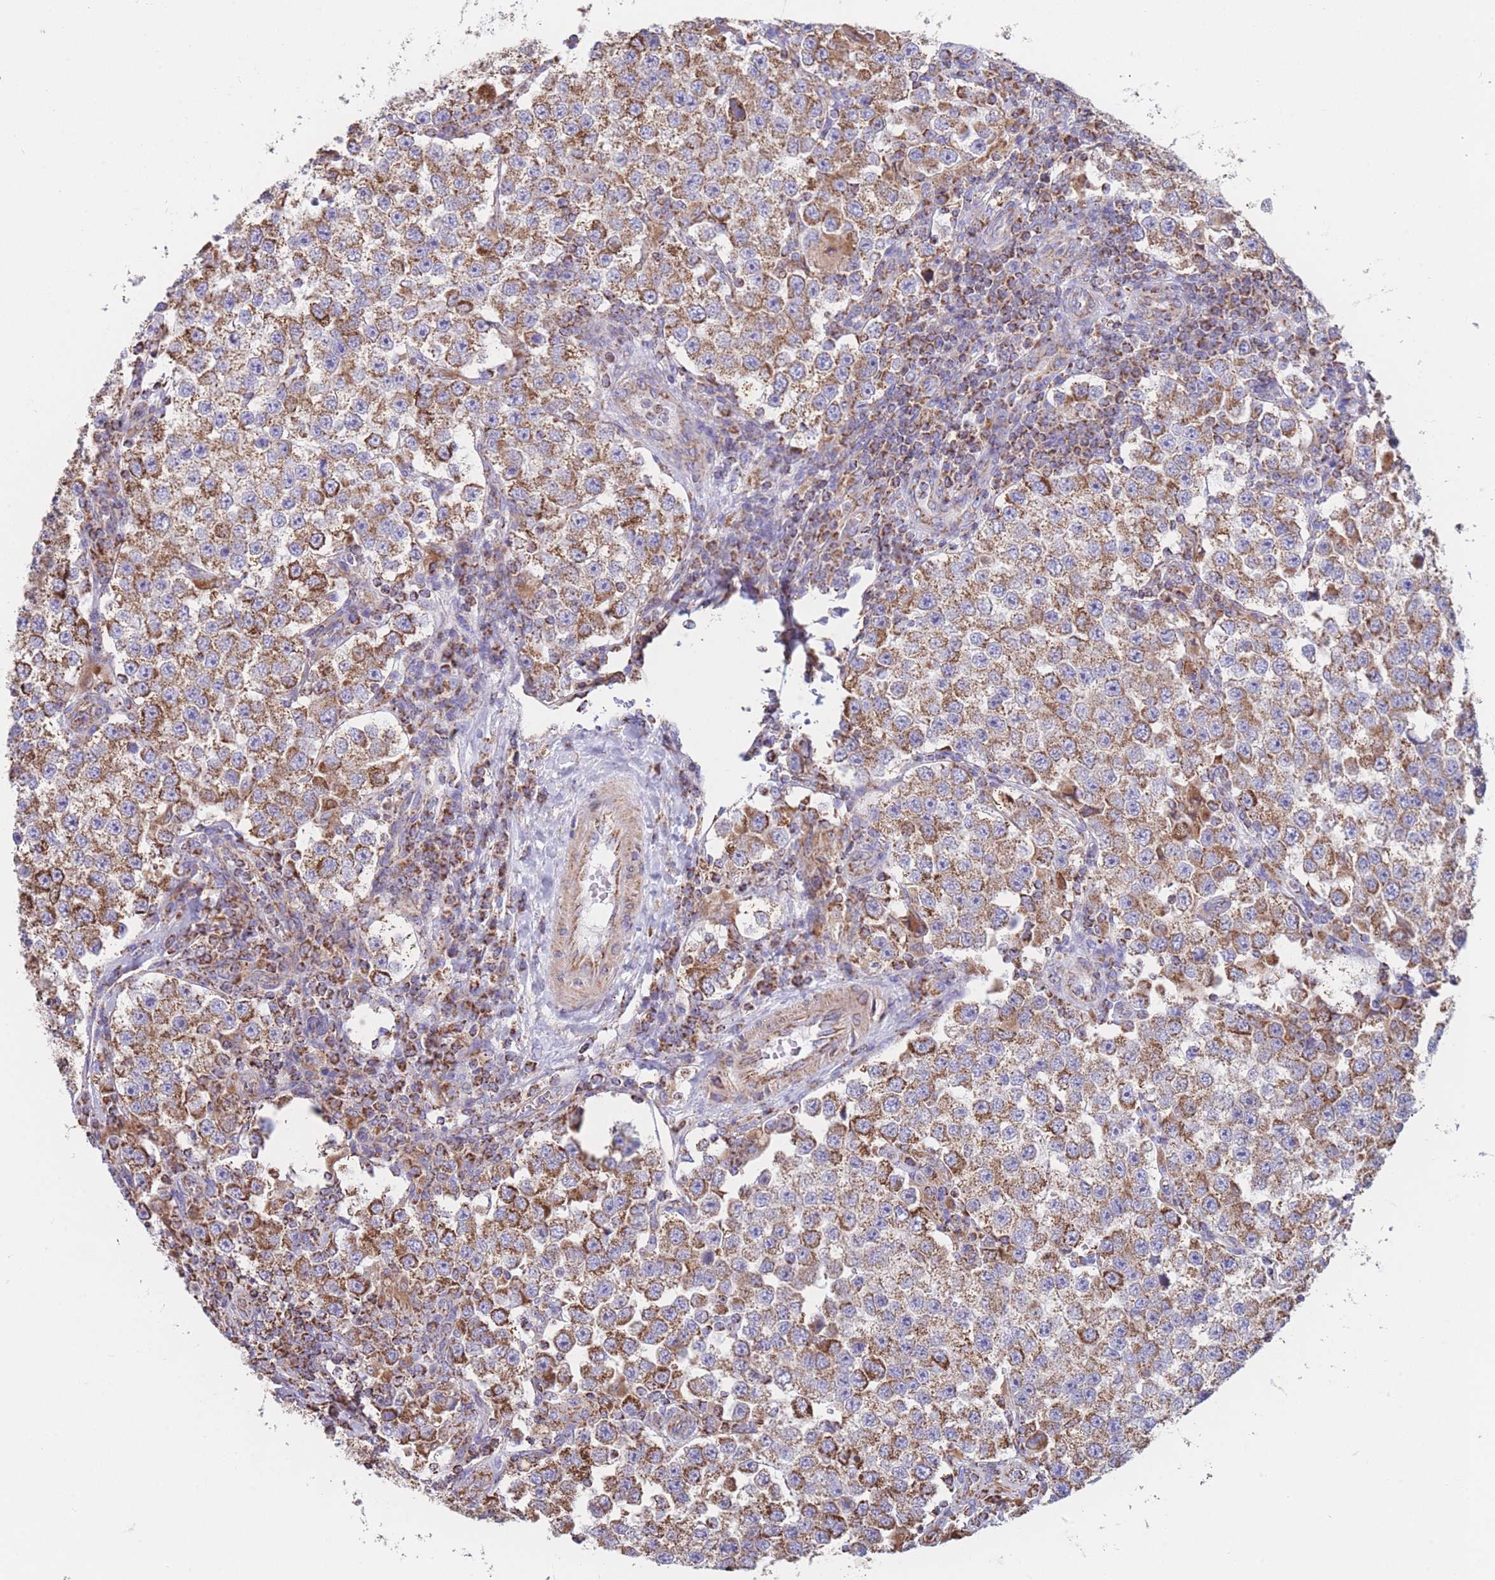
{"staining": {"intensity": "moderate", "quantity": ">75%", "location": "cytoplasmic/membranous"}, "tissue": "testis cancer", "cell_type": "Tumor cells", "image_type": "cancer", "snomed": [{"axis": "morphology", "description": "Seminoma, NOS"}, {"axis": "topography", "description": "Testis"}], "caption": "Immunohistochemistry (IHC) image of seminoma (testis) stained for a protein (brown), which reveals medium levels of moderate cytoplasmic/membranous staining in about >75% of tumor cells.", "gene": "FKBP8", "patient": {"sex": "male", "age": 37}}